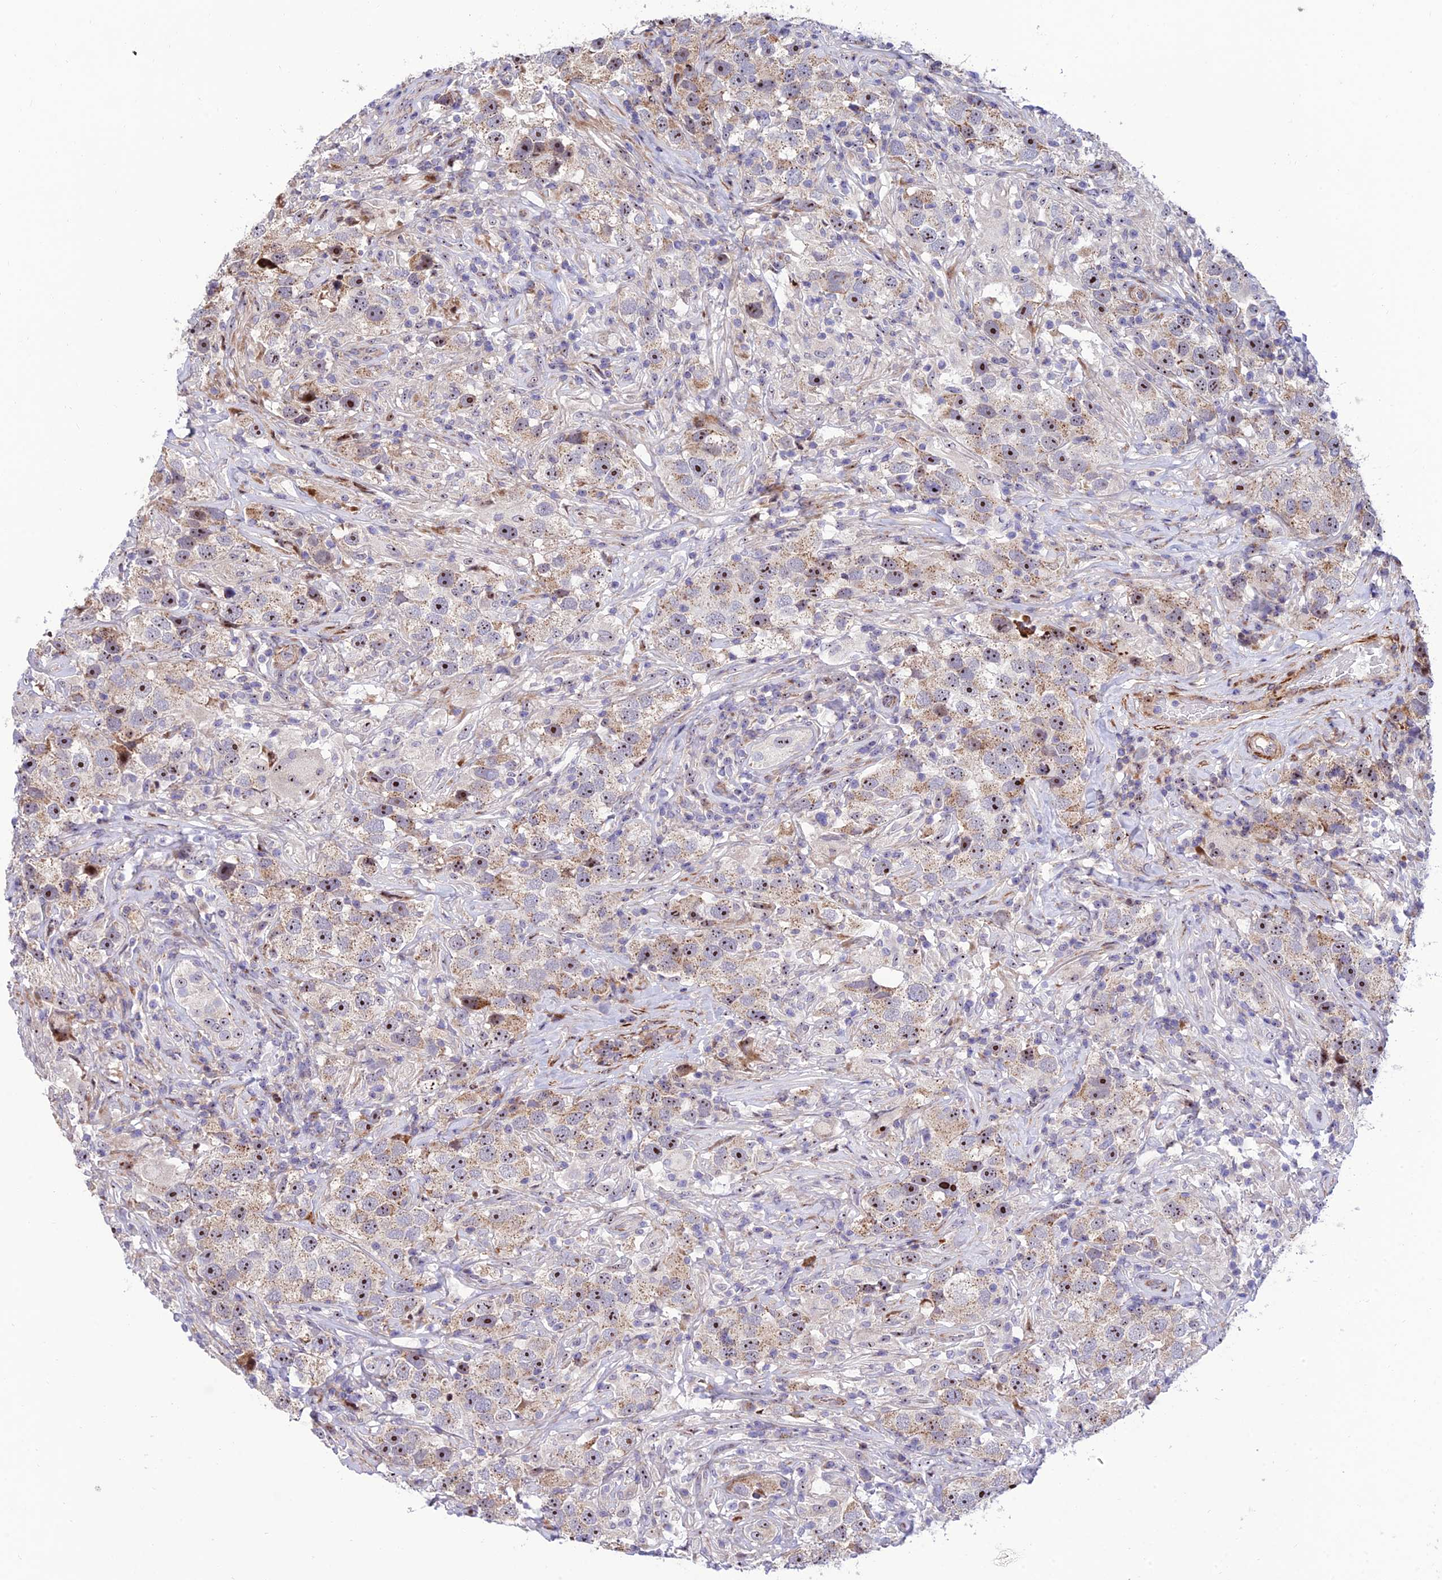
{"staining": {"intensity": "moderate", "quantity": "25%-75%", "location": "nuclear"}, "tissue": "testis cancer", "cell_type": "Tumor cells", "image_type": "cancer", "snomed": [{"axis": "morphology", "description": "Seminoma, NOS"}, {"axis": "topography", "description": "Testis"}], "caption": "Immunohistochemistry (IHC) (DAB (3,3'-diaminobenzidine)) staining of seminoma (testis) shows moderate nuclear protein staining in about 25%-75% of tumor cells.", "gene": "KBTBD7", "patient": {"sex": "male", "age": 49}}